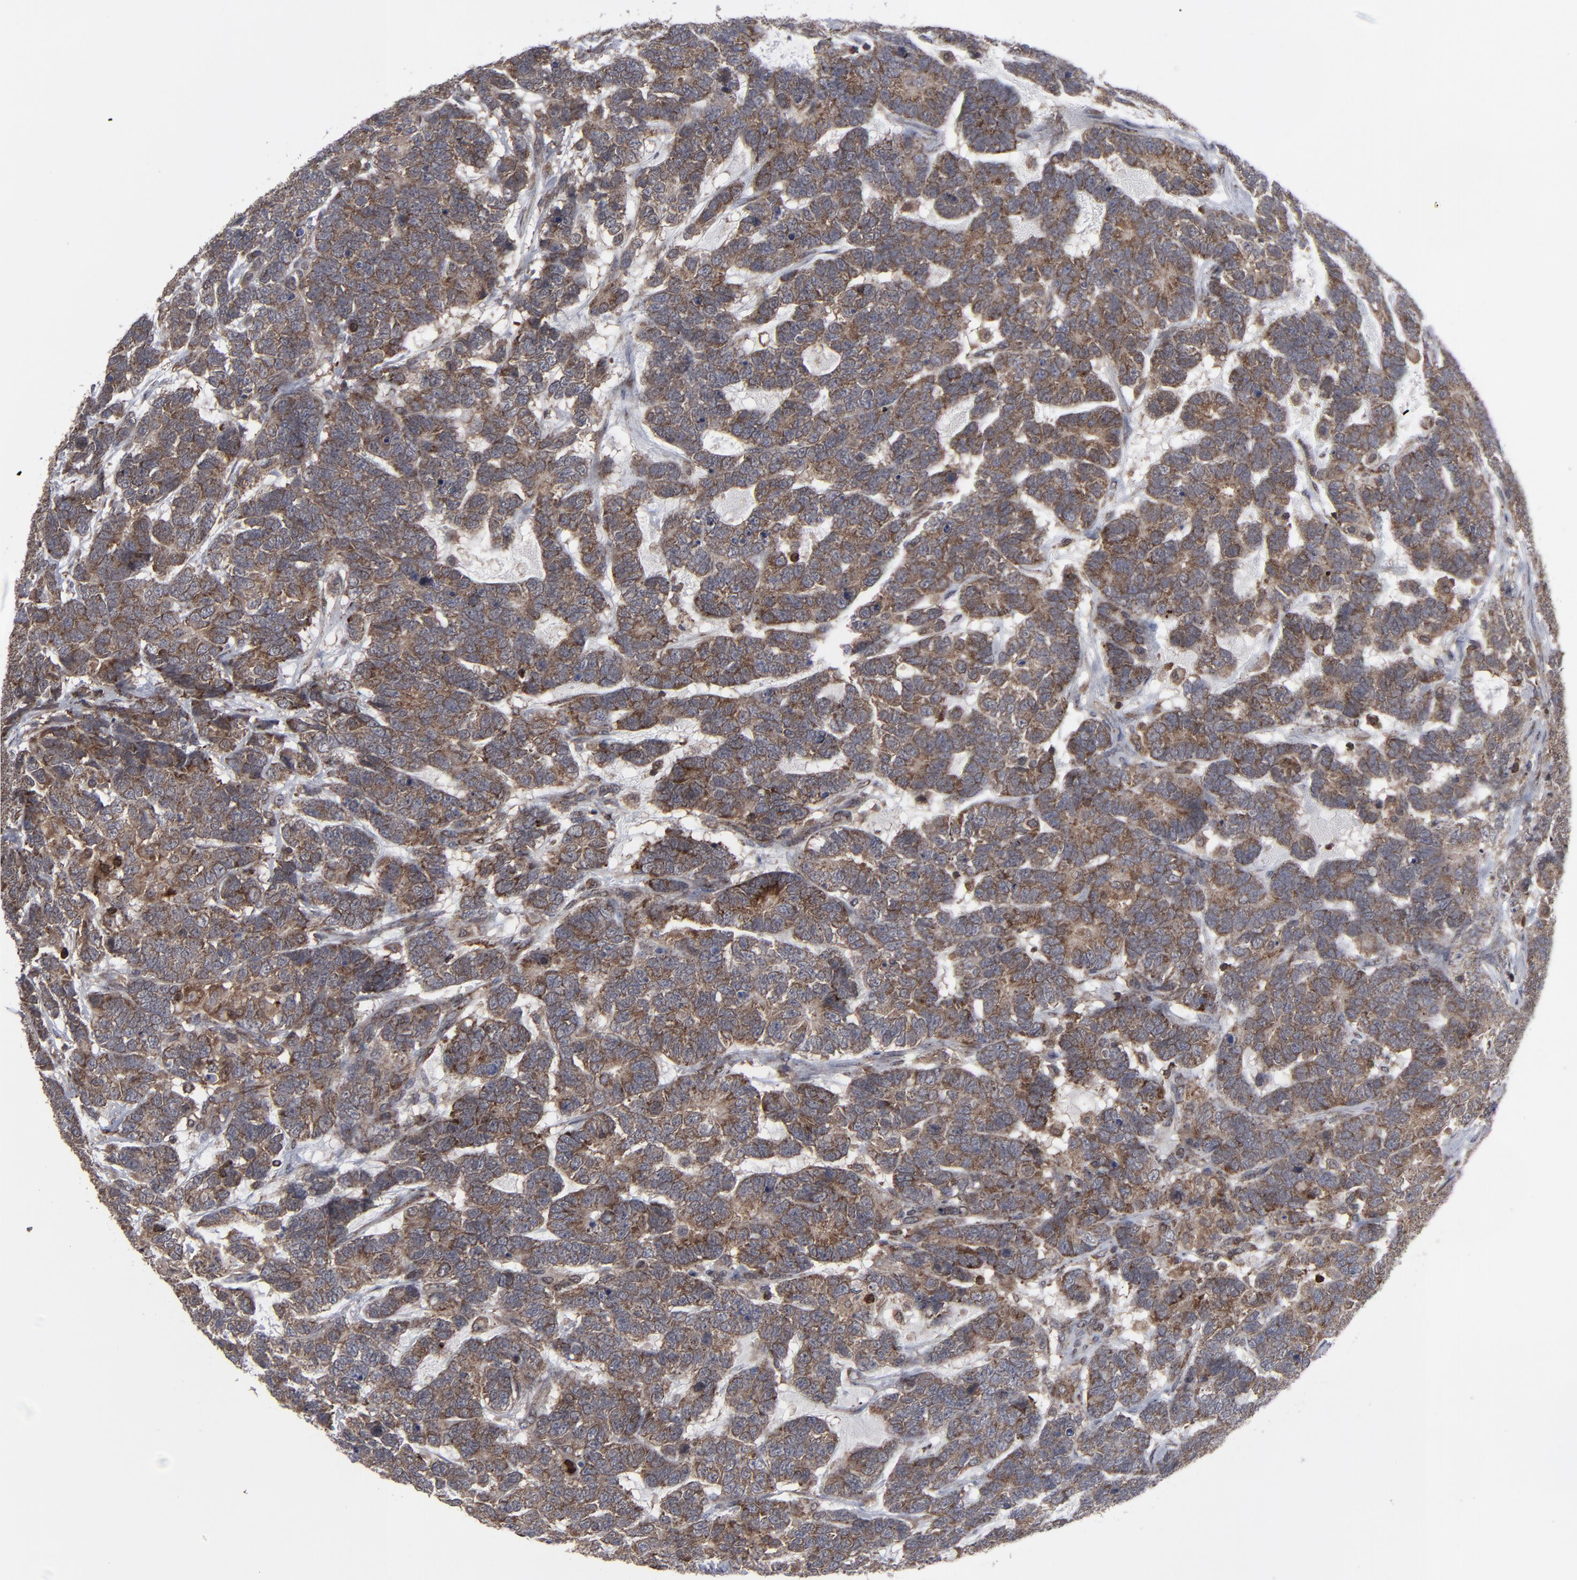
{"staining": {"intensity": "moderate", "quantity": ">75%", "location": "cytoplasmic/membranous,nuclear"}, "tissue": "testis cancer", "cell_type": "Tumor cells", "image_type": "cancer", "snomed": [{"axis": "morphology", "description": "Carcinoma, Embryonal, NOS"}, {"axis": "topography", "description": "Testis"}], "caption": "Immunohistochemical staining of testis embryonal carcinoma exhibits medium levels of moderate cytoplasmic/membranous and nuclear protein positivity in approximately >75% of tumor cells. The protein is stained brown, and the nuclei are stained in blue (DAB IHC with brightfield microscopy, high magnification).", "gene": "KIAA2026", "patient": {"sex": "male", "age": 26}}